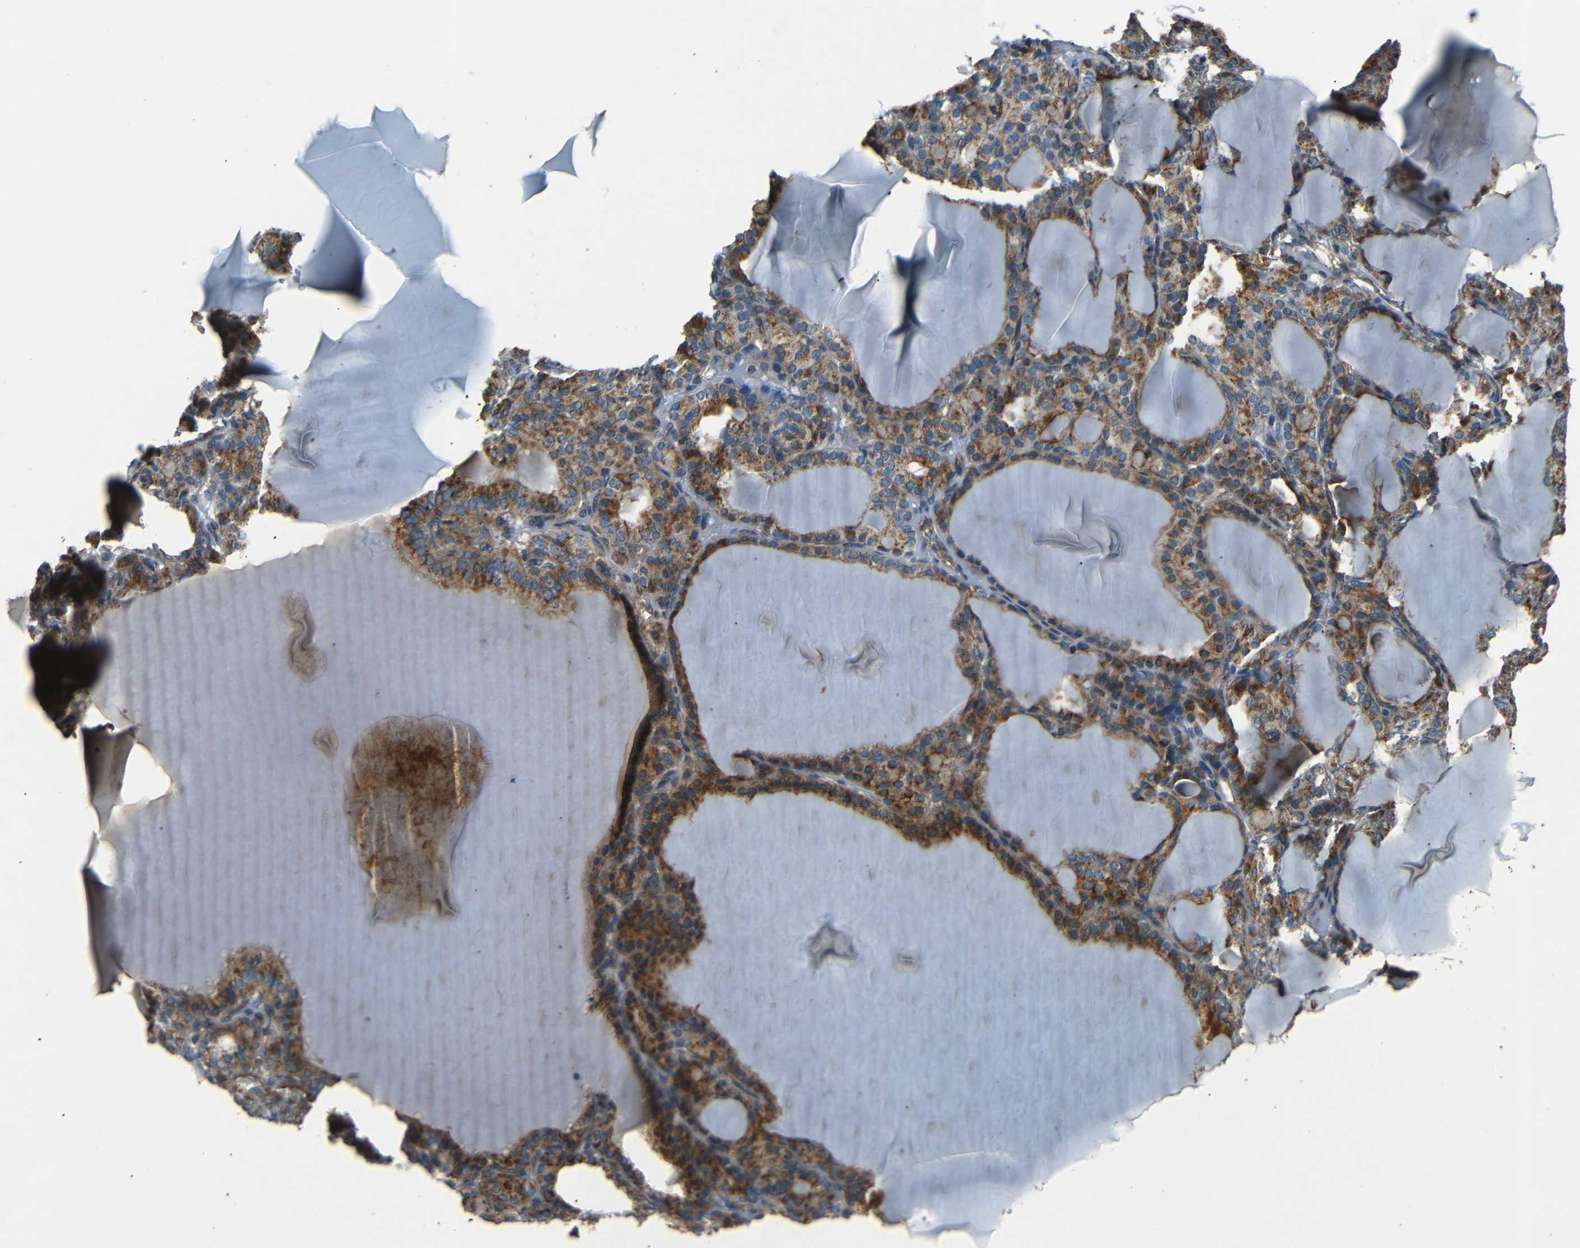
{"staining": {"intensity": "moderate", "quantity": ">75%", "location": "cytoplasmic/membranous"}, "tissue": "thyroid gland", "cell_type": "Glandular cells", "image_type": "normal", "snomed": [{"axis": "morphology", "description": "Normal tissue, NOS"}, {"axis": "topography", "description": "Thyroid gland"}], "caption": "Human thyroid gland stained with a brown dye demonstrates moderate cytoplasmic/membranous positive expression in approximately >75% of glandular cells.", "gene": "NETO2", "patient": {"sex": "female", "age": 28}}